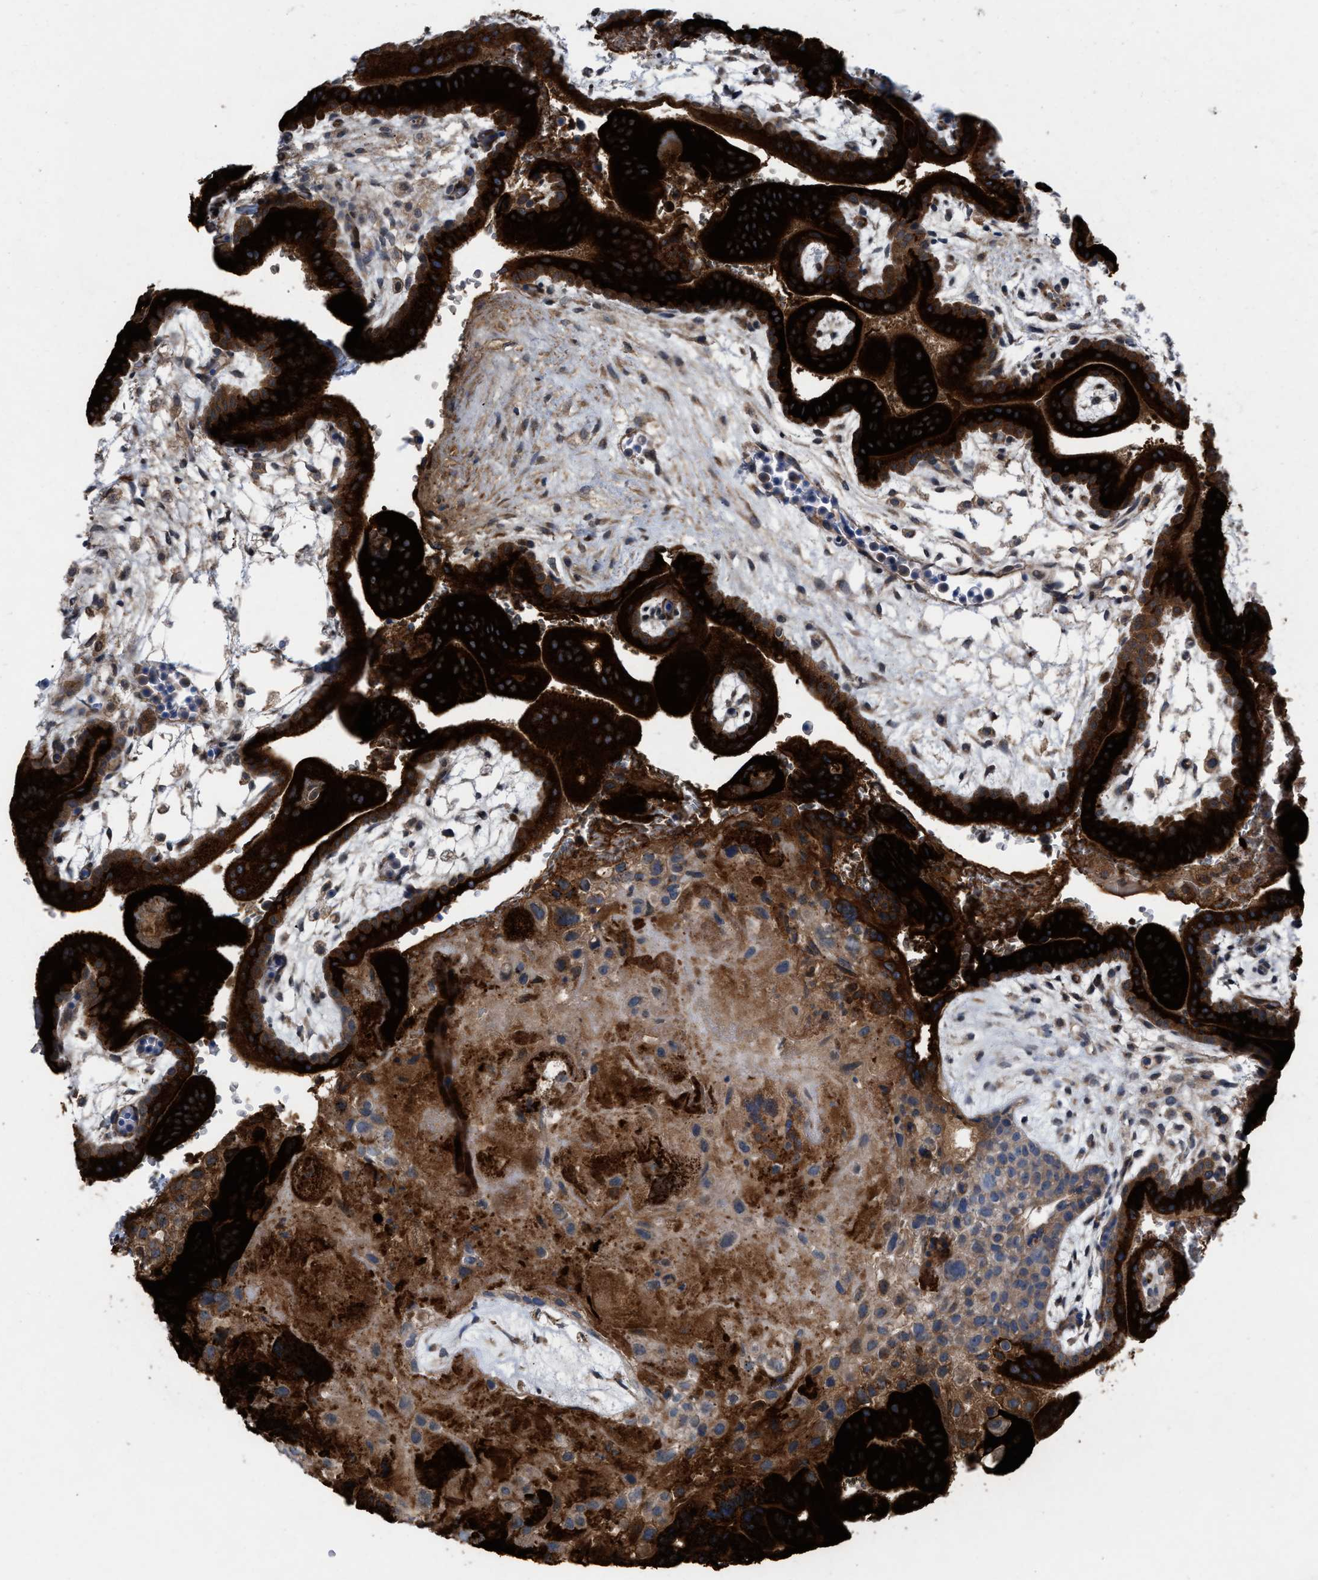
{"staining": {"intensity": "moderate", "quantity": ">75%", "location": "cytoplasmic/membranous"}, "tissue": "placenta", "cell_type": "Decidual cells", "image_type": "normal", "snomed": [{"axis": "morphology", "description": "Normal tissue, NOS"}, {"axis": "topography", "description": "Placenta"}], "caption": "Immunohistochemistry histopathology image of unremarkable human placenta stained for a protein (brown), which shows medium levels of moderate cytoplasmic/membranous staining in approximately >75% of decidual cells.", "gene": "TMEM131", "patient": {"sex": "female", "age": 35}}